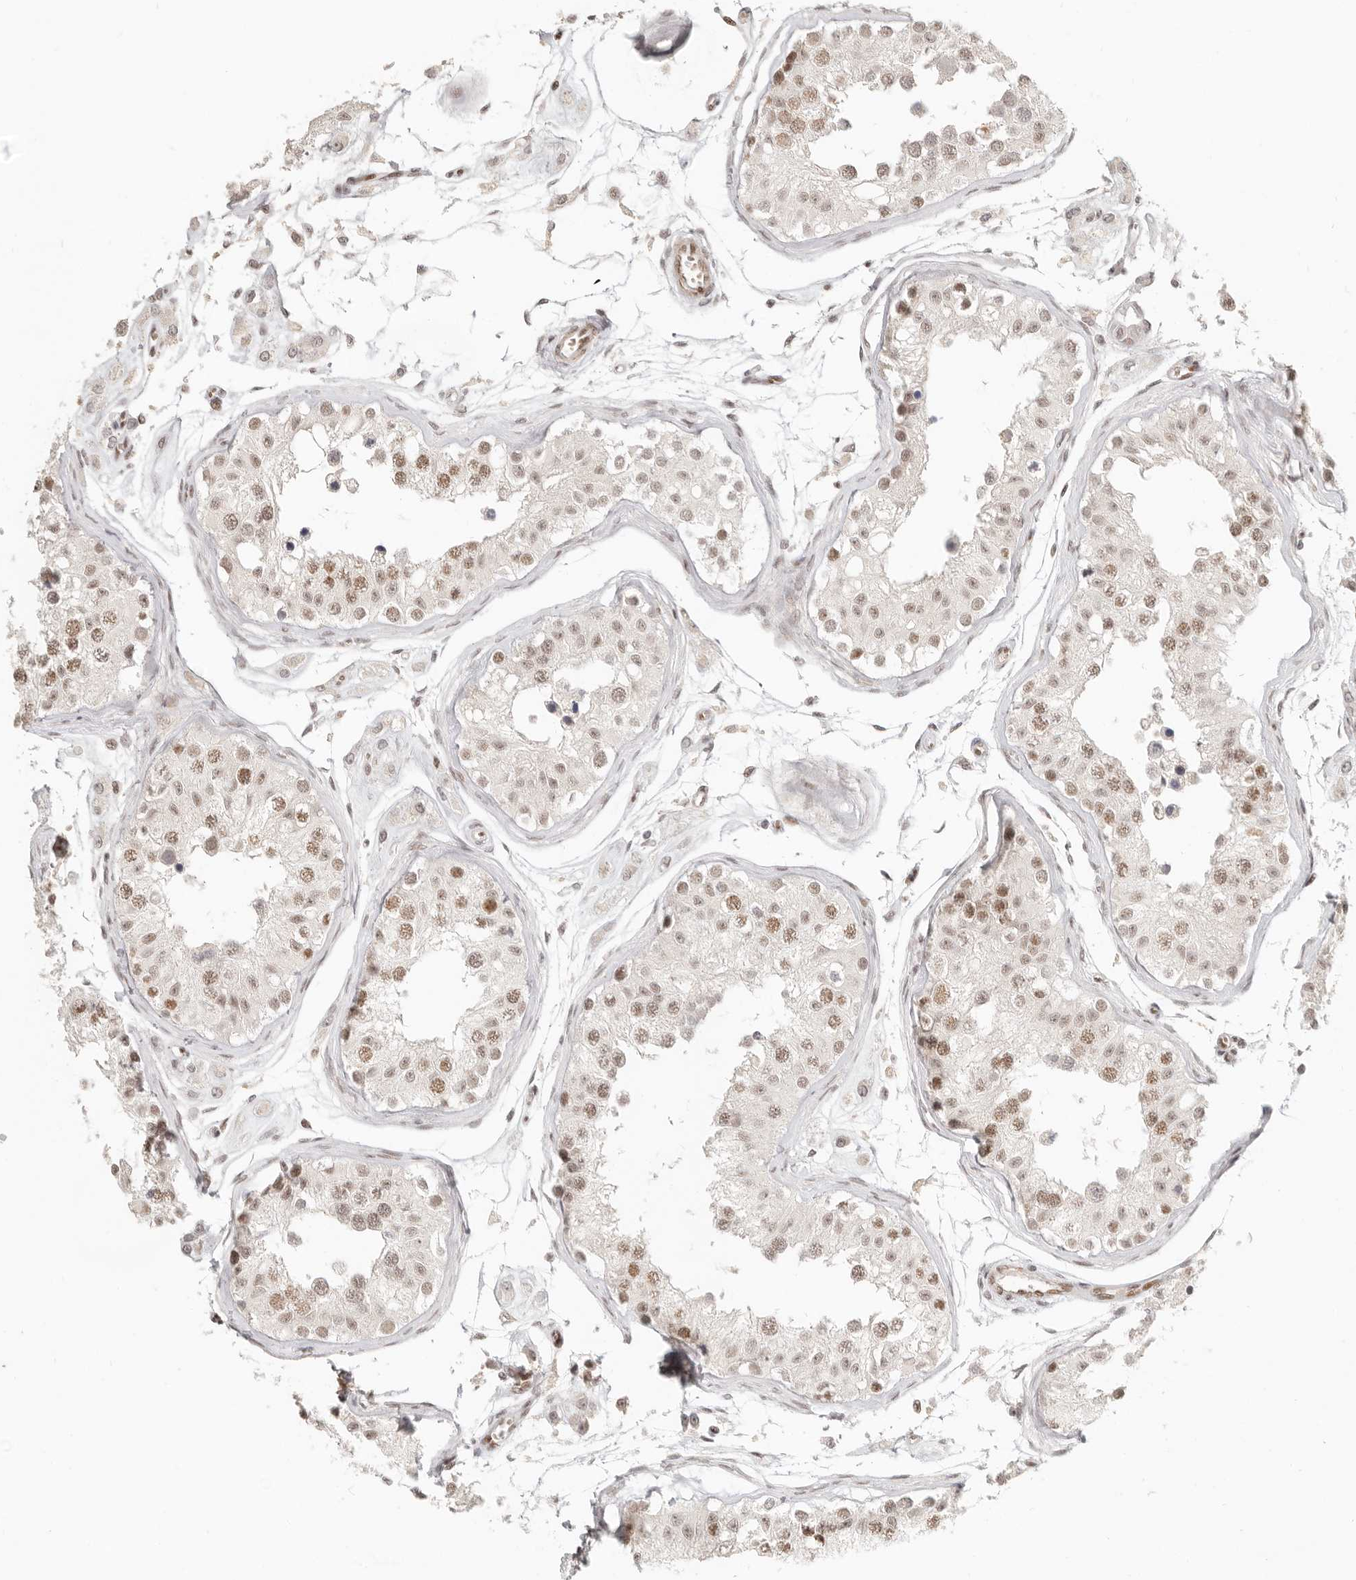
{"staining": {"intensity": "moderate", "quantity": ">75%", "location": "nuclear"}, "tissue": "testis", "cell_type": "Cells in seminiferous ducts", "image_type": "normal", "snomed": [{"axis": "morphology", "description": "Normal tissue, NOS"}, {"axis": "morphology", "description": "Adenocarcinoma, metastatic, NOS"}, {"axis": "topography", "description": "Testis"}], "caption": "Benign testis reveals moderate nuclear expression in about >75% of cells in seminiferous ducts, visualized by immunohistochemistry.", "gene": "GABPA", "patient": {"sex": "male", "age": 26}}